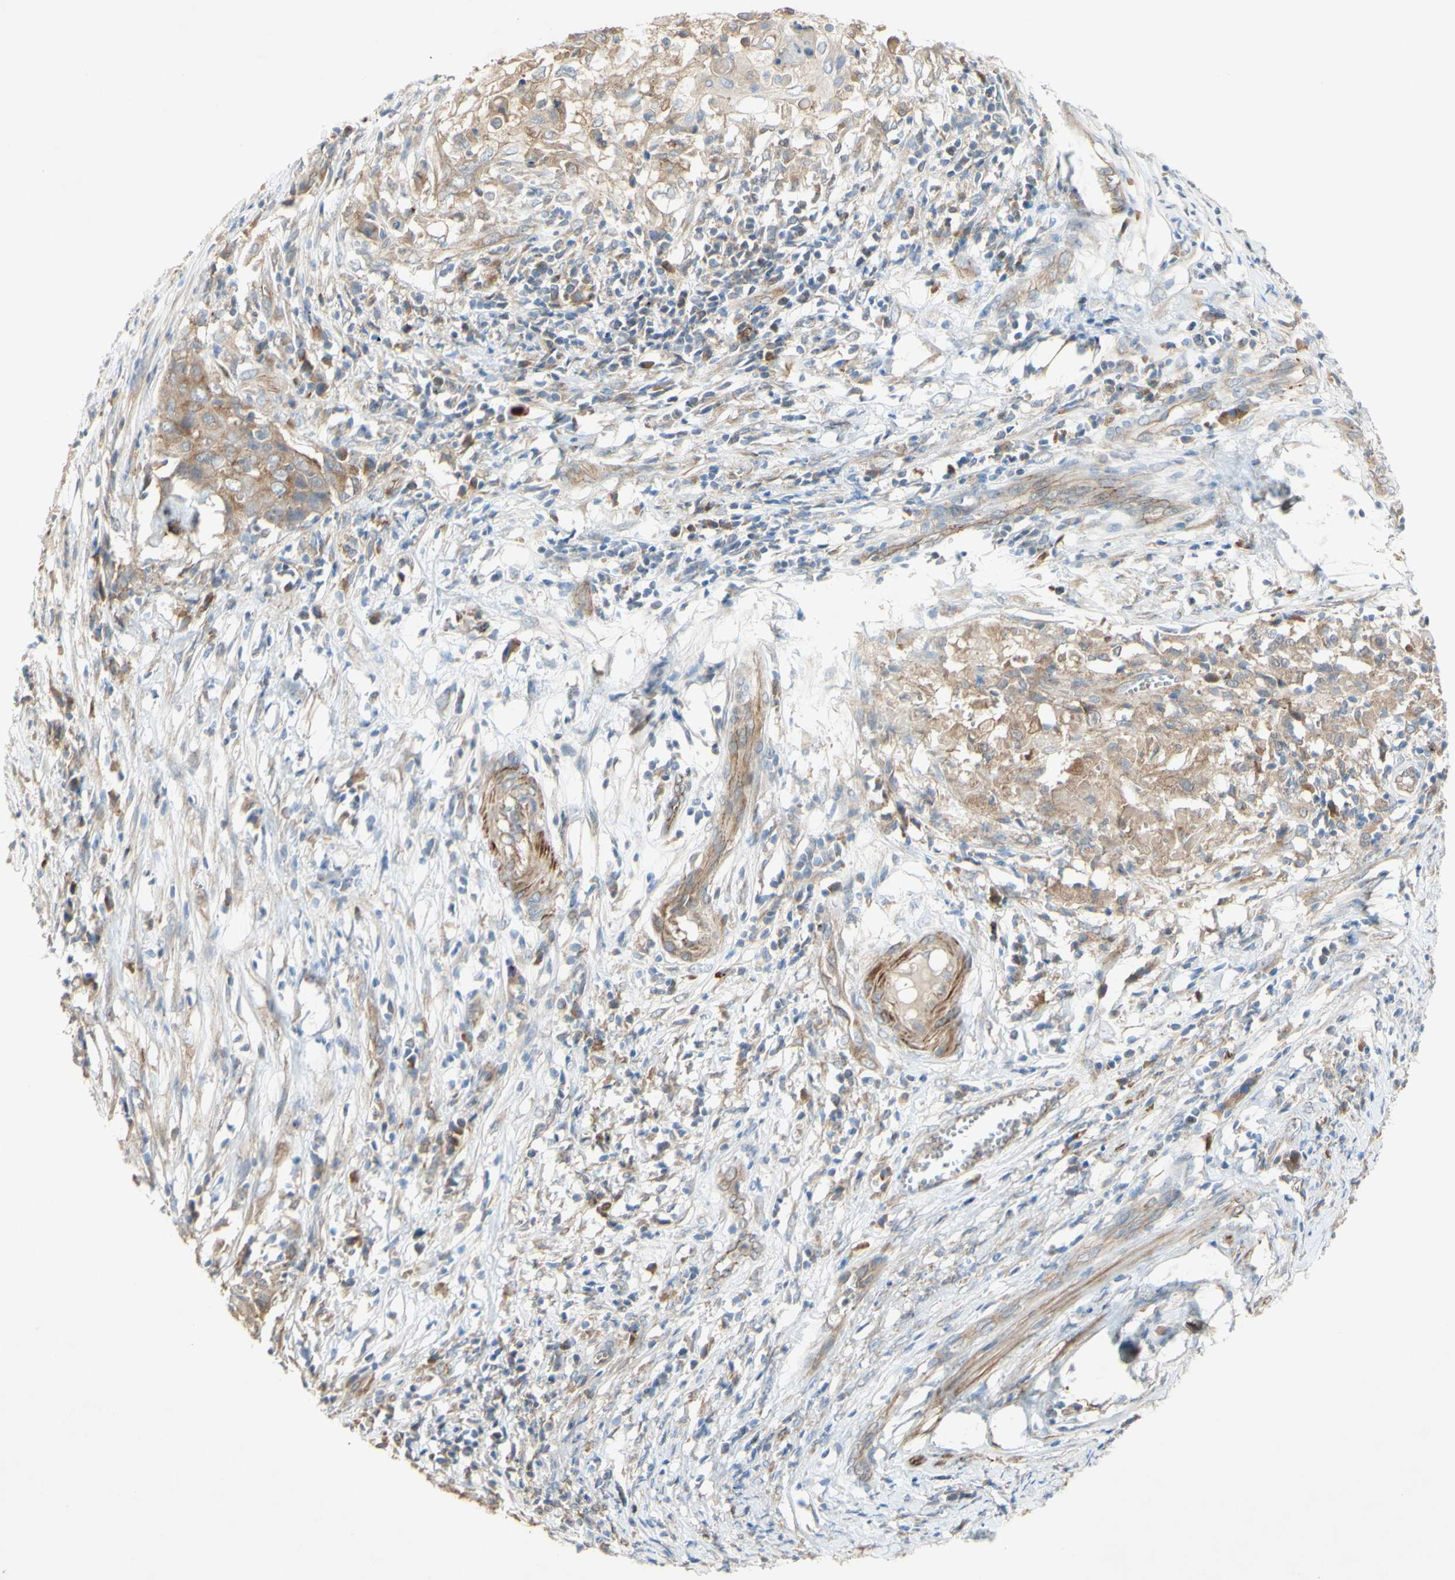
{"staining": {"intensity": "moderate", "quantity": ">75%", "location": "cytoplasmic/membranous"}, "tissue": "cervical cancer", "cell_type": "Tumor cells", "image_type": "cancer", "snomed": [{"axis": "morphology", "description": "Squamous cell carcinoma, NOS"}, {"axis": "topography", "description": "Cervix"}], "caption": "Immunohistochemistry photomicrograph of human cervical cancer (squamous cell carcinoma) stained for a protein (brown), which shows medium levels of moderate cytoplasmic/membranous staining in about >75% of tumor cells.", "gene": "PDGFB", "patient": {"sex": "female", "age": 39}}